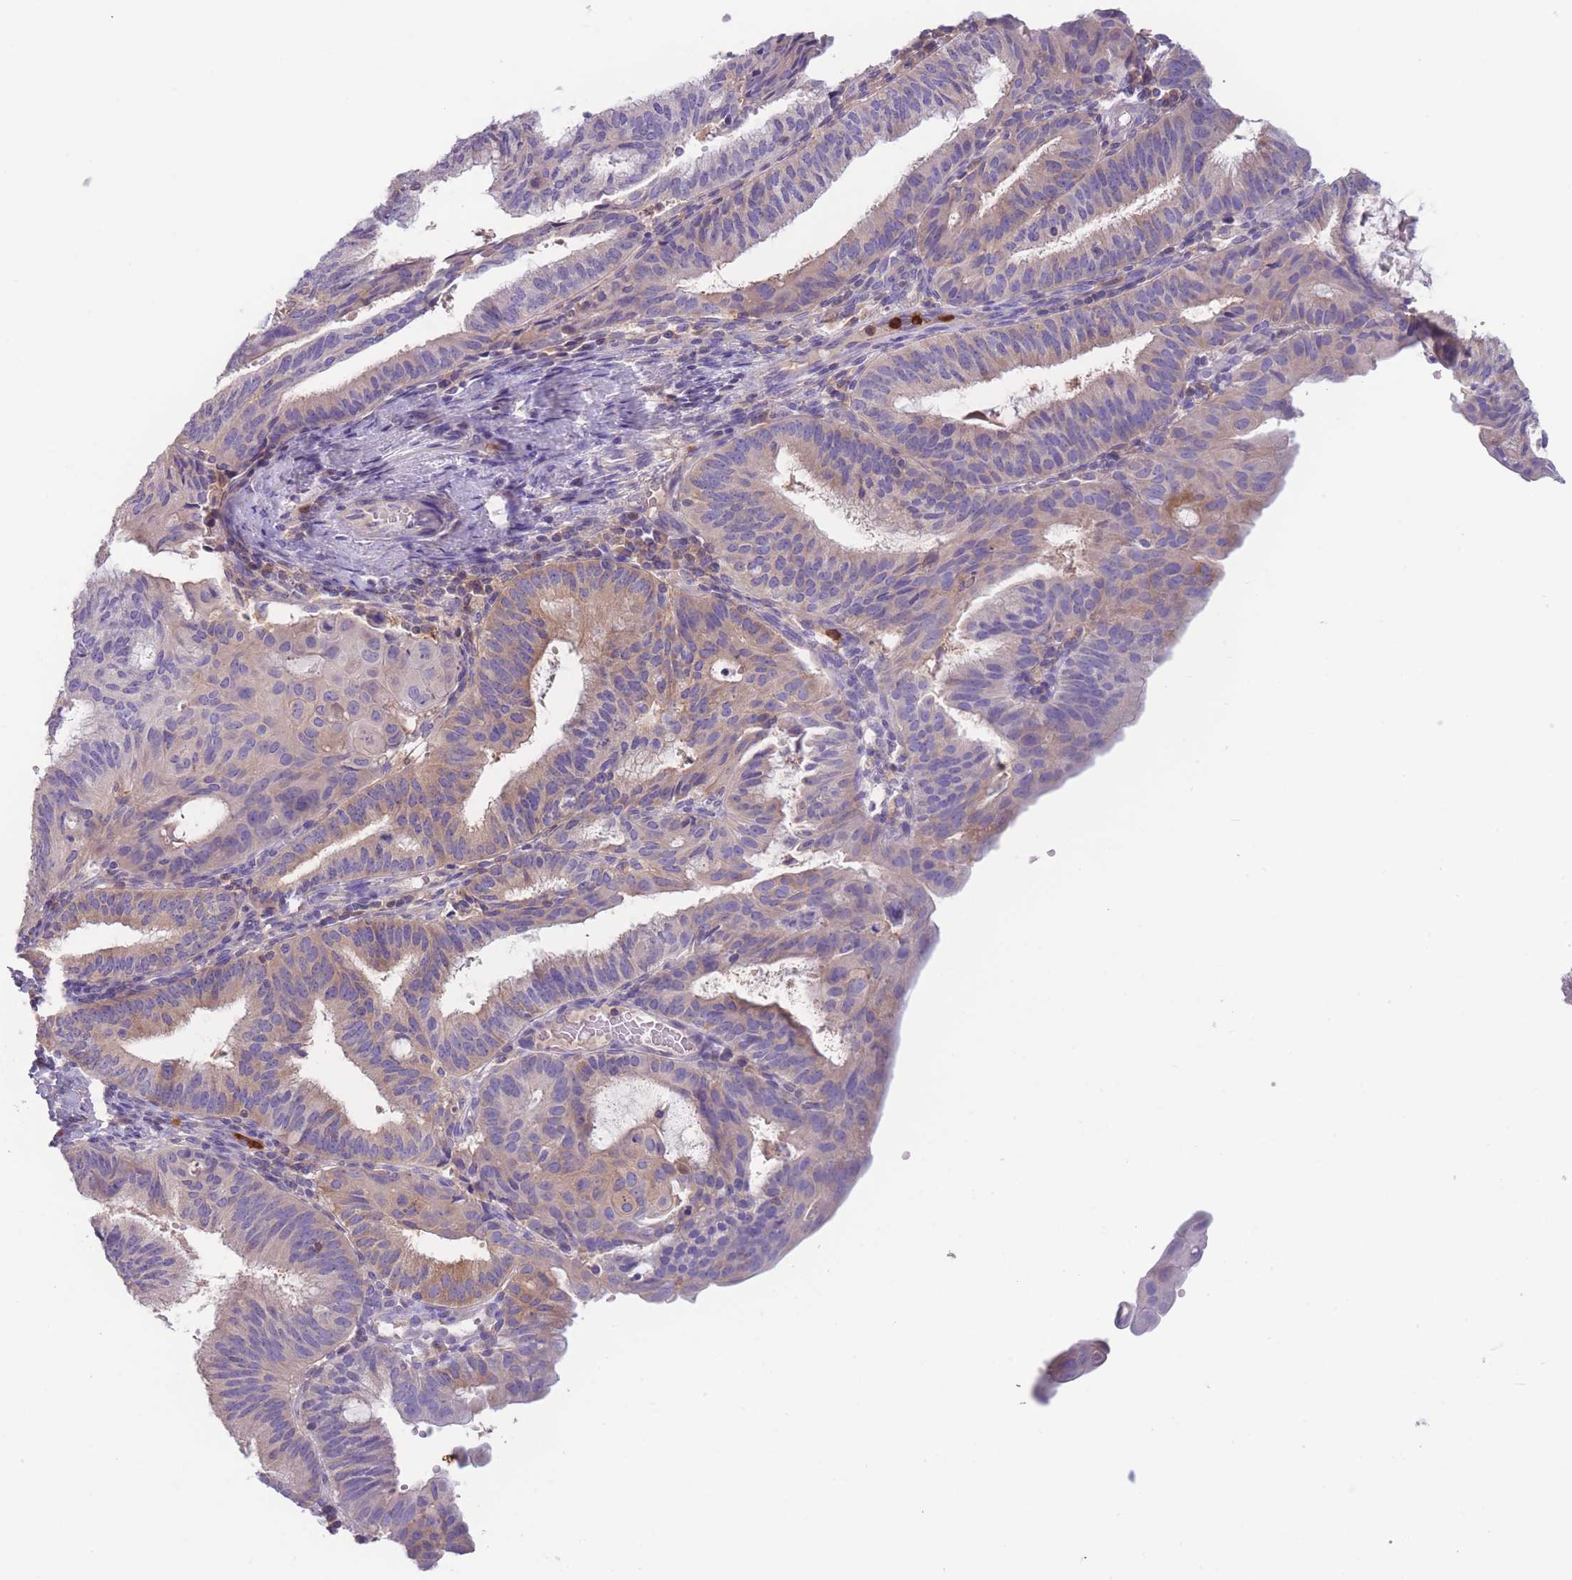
{"staining": {"intensity": "weak", "quantity": "25%-75%", "location": "cytoplasmic/membranous"}, "tissue": "endometrial cancer", "cell_type": "Tumor cells", "image_type": "cancer", "snomed": [{"axis": "morphology", "description": "Adenocarcinoma, NOS"}, {"axis": "topography", "description": "Endometrium"}], "caption": "Brown immunohistochemical staining in human endometrial adenocarcinoma shows weak cytoplasmic/membranous expression in about 25%-75% of tumor cells.", "gene": "ST3GAL4", "patient": {"sex": "female", "age": 49}}